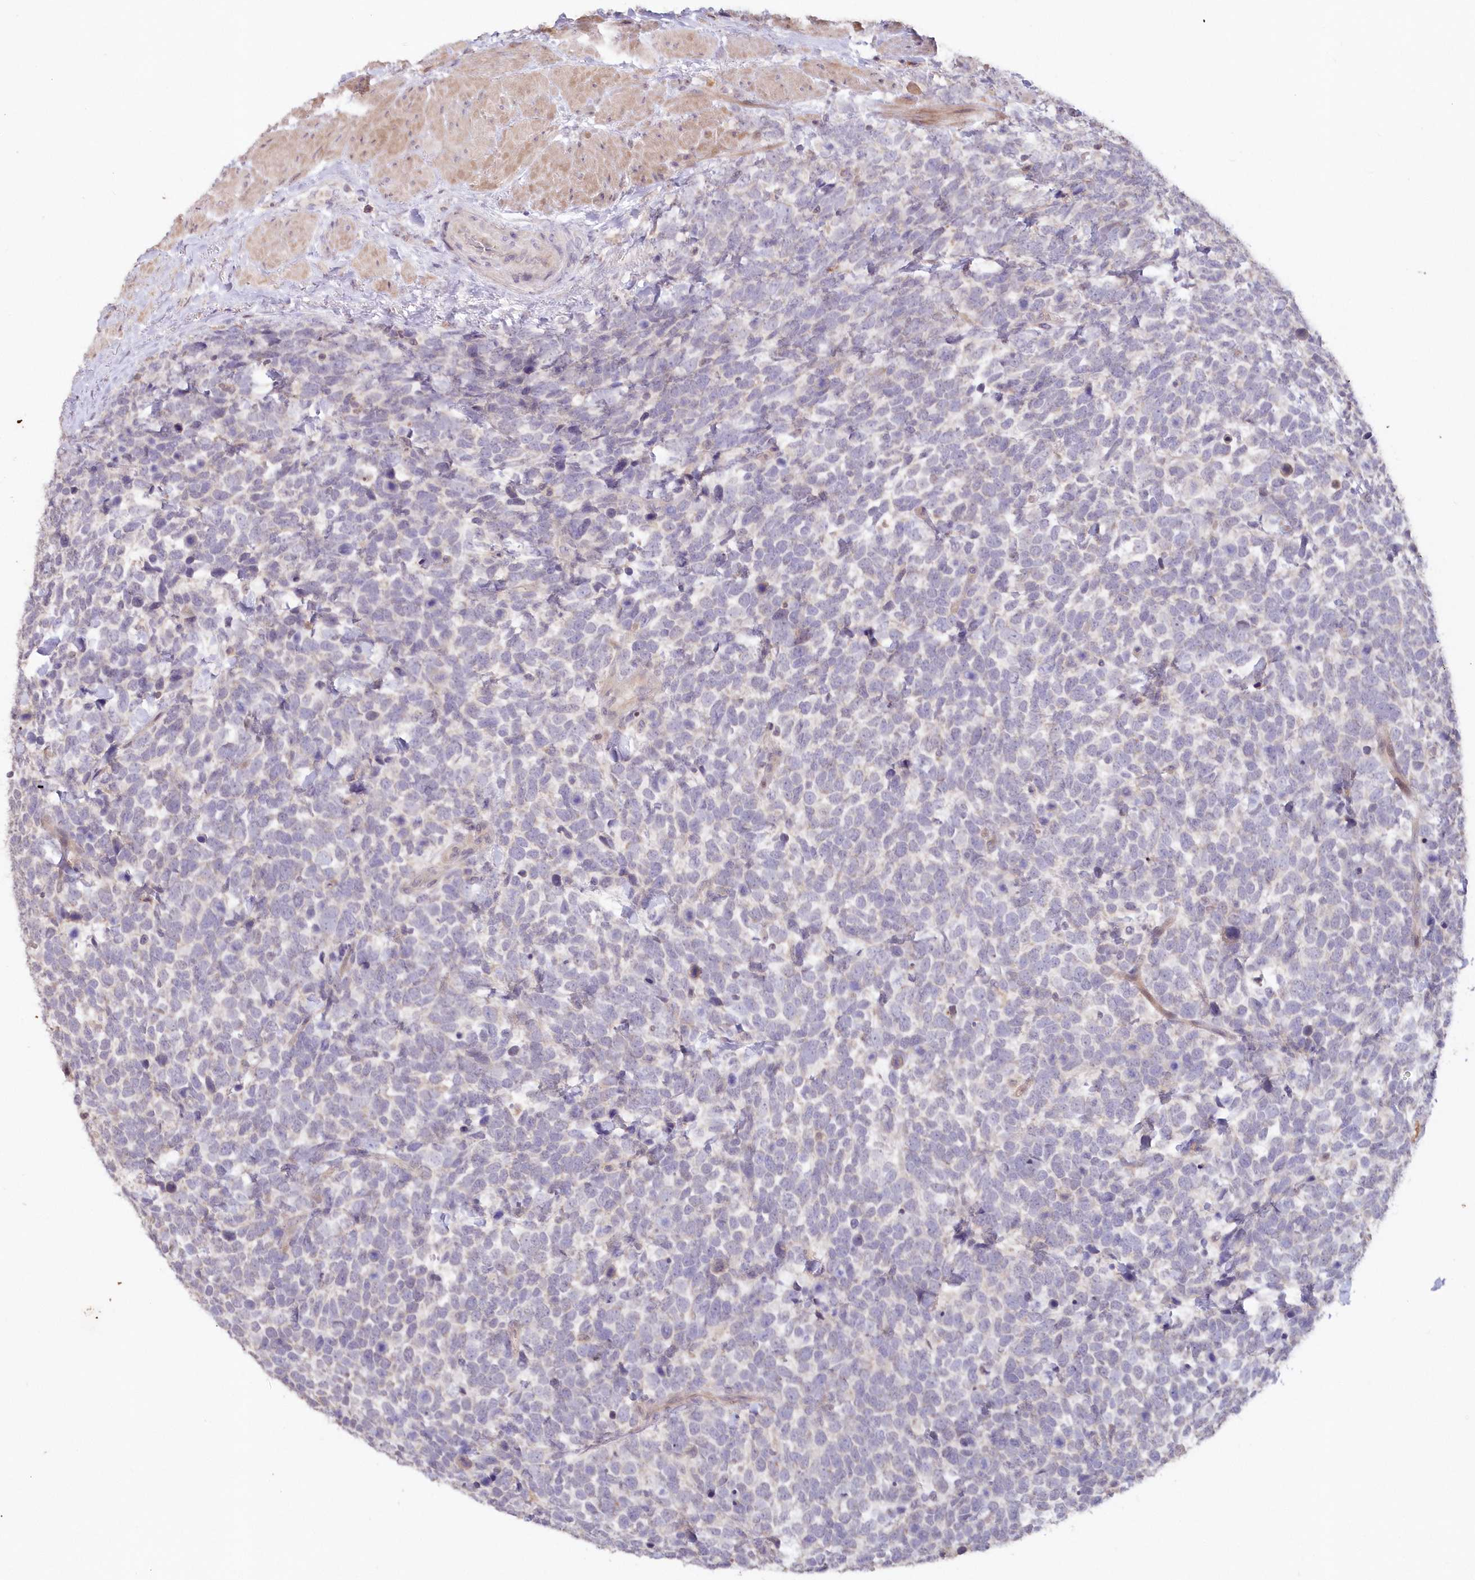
{"staining": {"intensity": "negative", "quantity": "none", "location": "none"}, "tissue": "urothelial cancer", "cell_type": "Tumor cells", "image_type": "cancer", "snomed": [{"axis": "morphology", "description": "Urothelial carcinoma, High grade"}, {"axis": "topography", "description": "Urinary bladder"}], "caption": "The immunohistochemistry (IHC) photomicrograph has no significant expression in tumor cells of urothelial carcinoma (high-grade) tissue. (DAB IHC visualized using brightfield microscopy, high magnification).", "gene": "SNED1", "patient": {"sex": "female", "age": 82}}